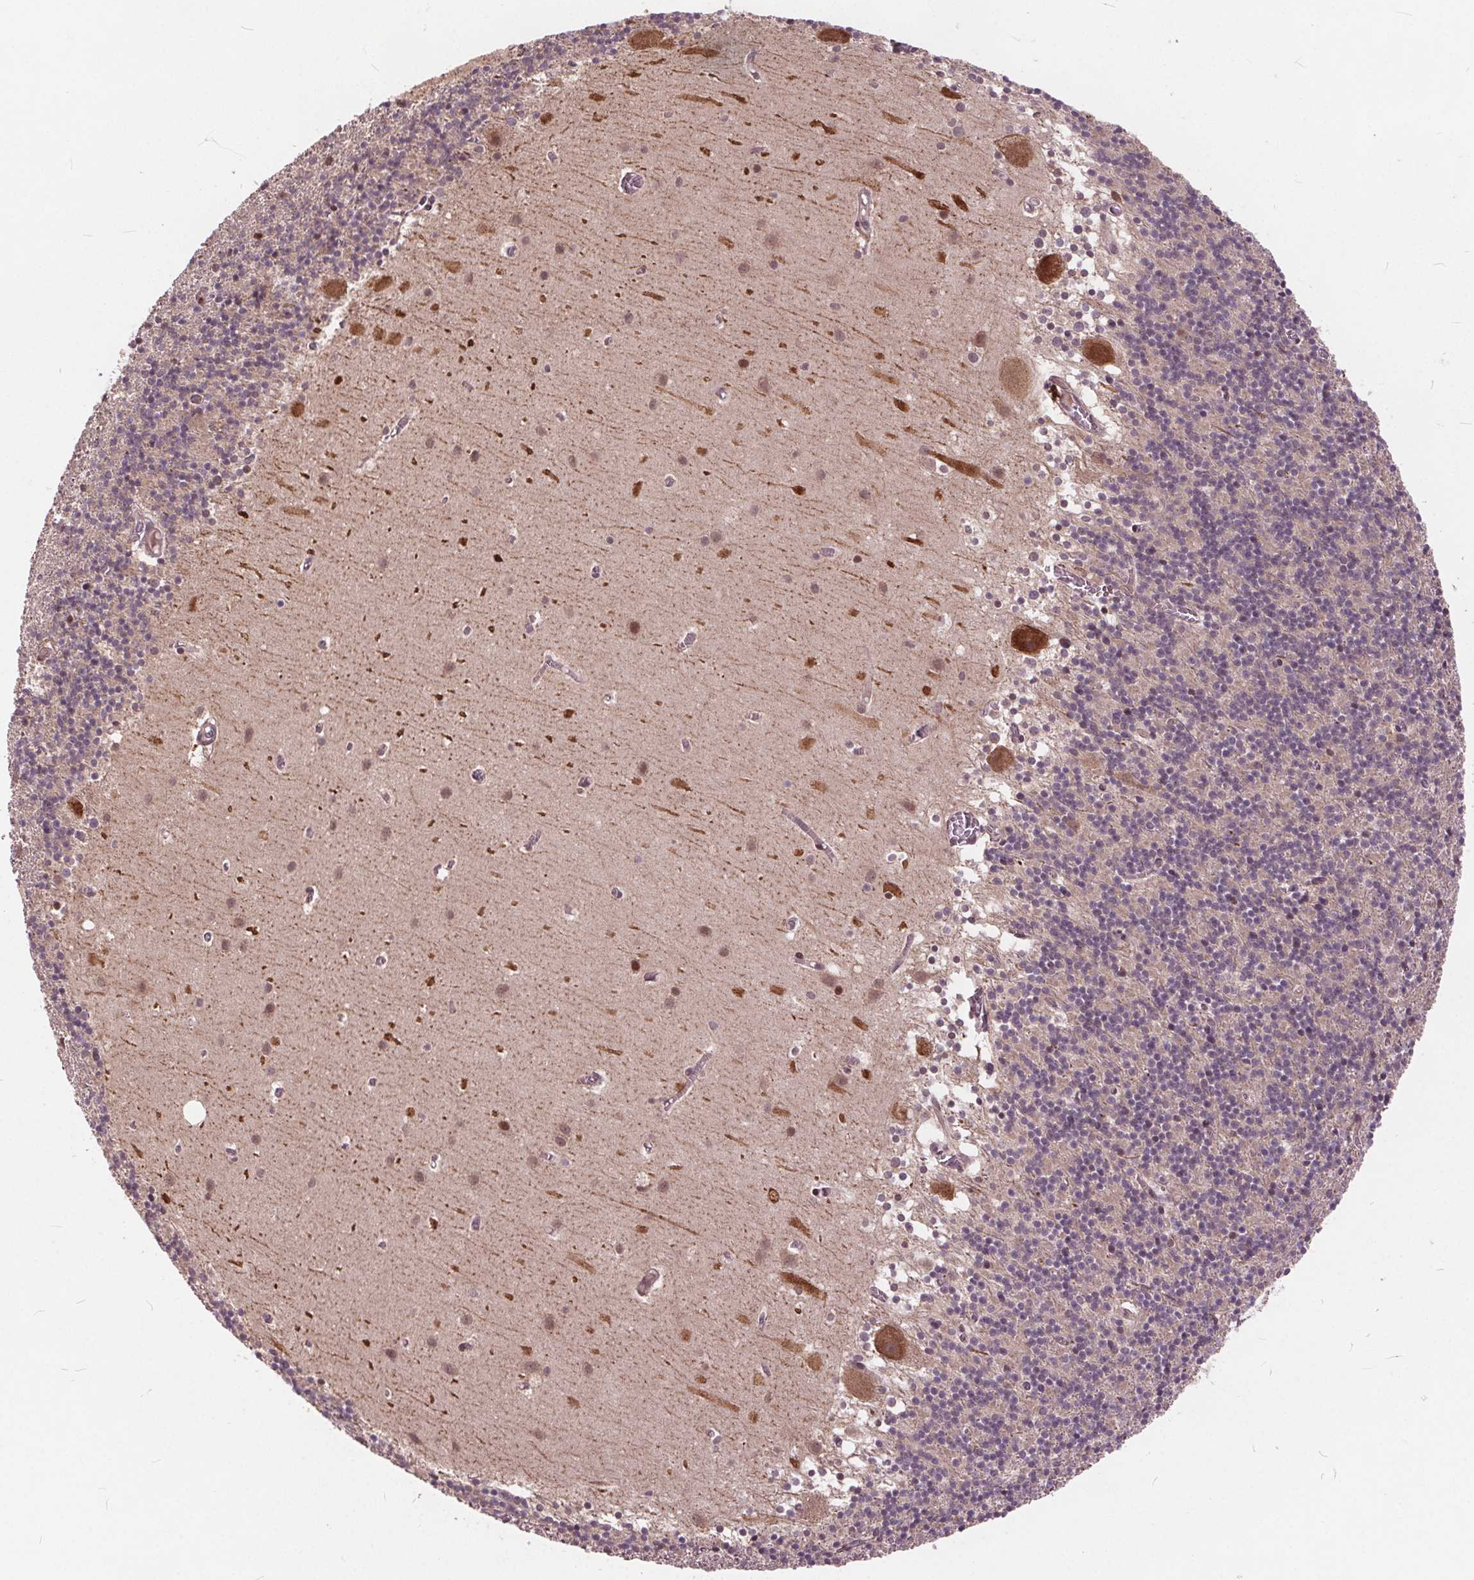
{"staining": {"intensity": "negative", "quantity": "none", "location": "none"}, "tissue": "cerebellum", "cell_type": "Cells in granular layer", "image_type": "normal", "snomed": [{"axis": "morphology", "description": "Normal tissue, NOS"}, {"axis": "topography", "description": "Cerebellum"}], "caption": "The photomicrograph shows no staining of cells in granular layer in normal cerebellum. The staining was performed using DAB (3,3'-diaminobenzidine) to visualize the protein expression in brown, while the nuclei were stained in blue with hematoxylin (Magnification: 20x).", "gene": "HIF1AN", "patient": {"sex": "male", "age": 70}}